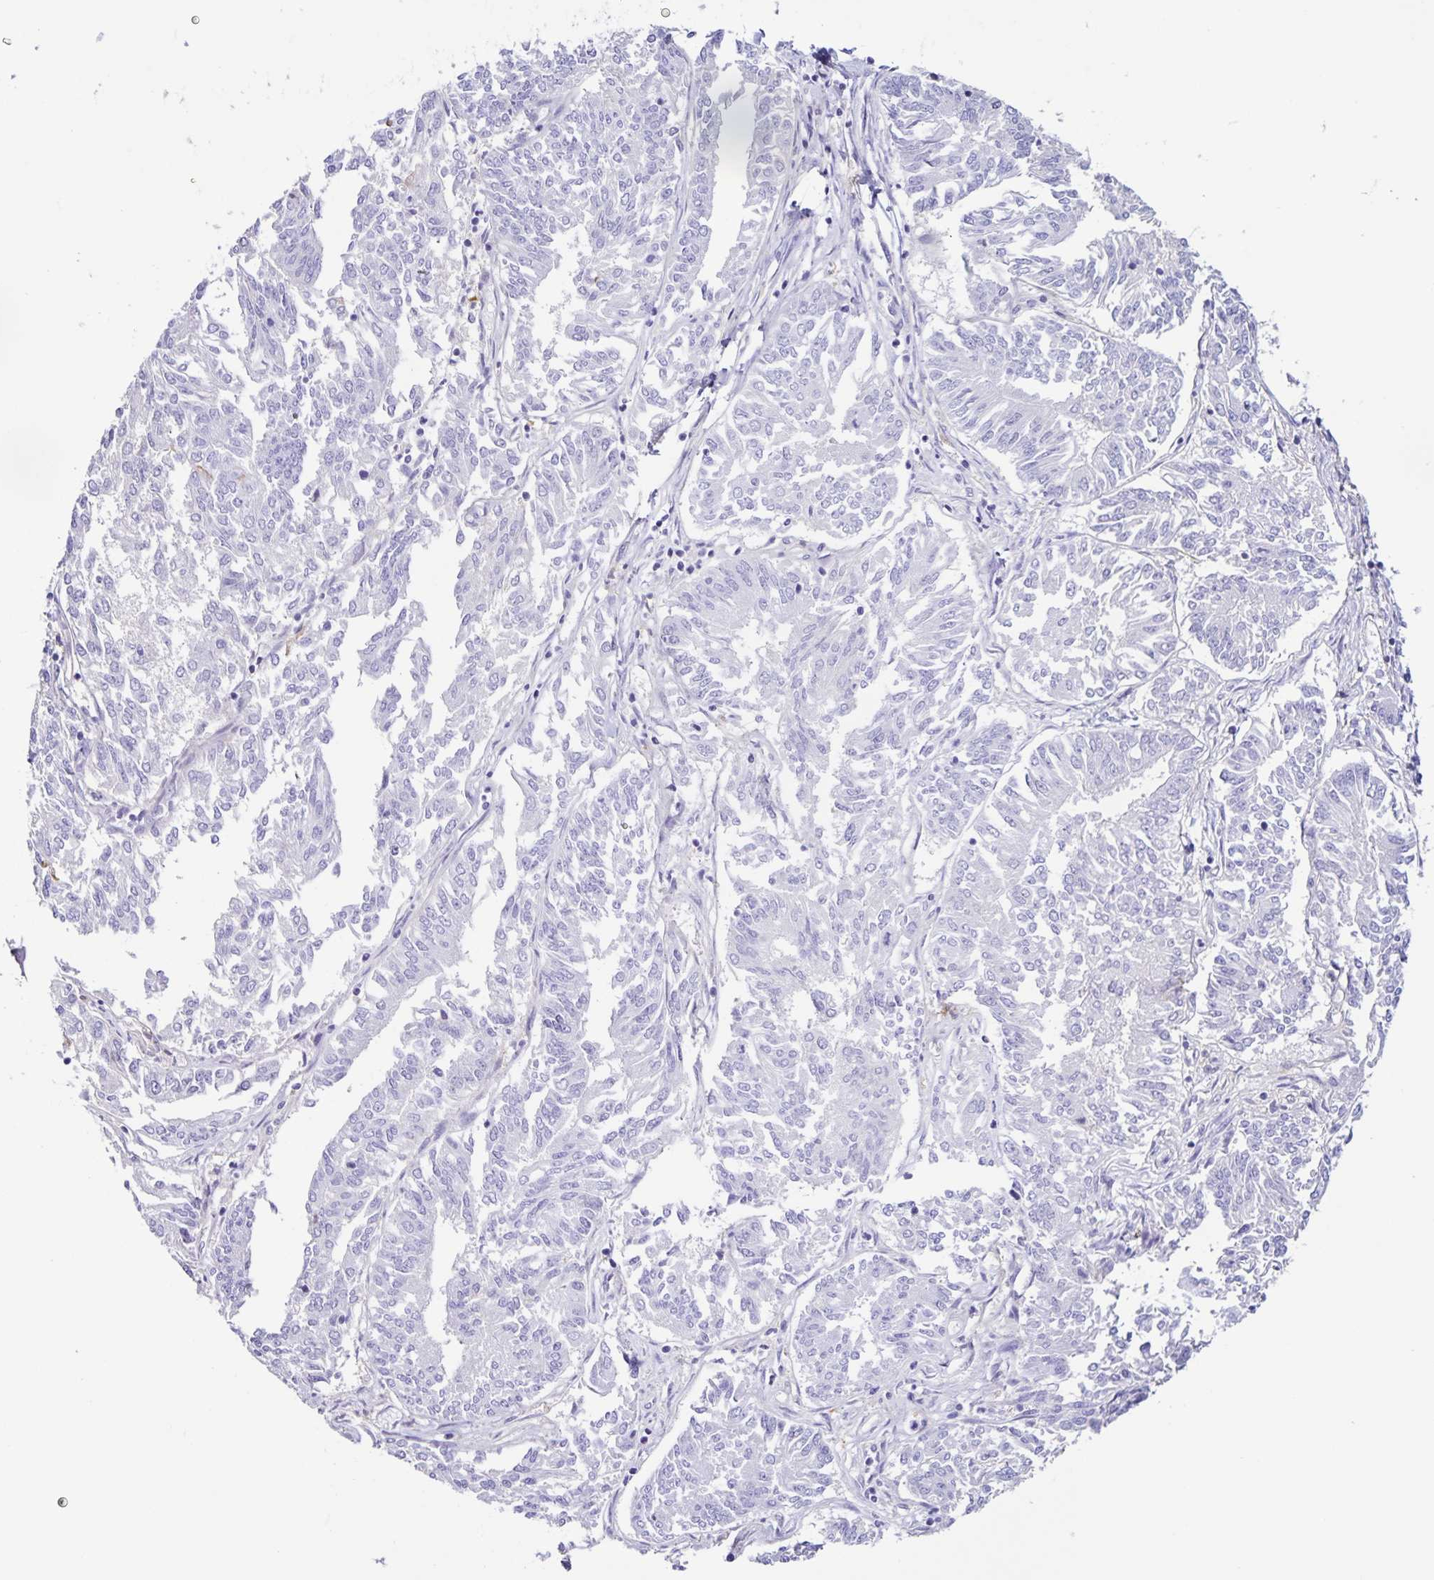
{"staining": {"intensity": "negative", "quantity": "none", "location": "none"}, "tissue": "endometrial cancer", "cell_type": "Tumor cells", "image_type": "cancer", "snomed": [{"axis": "morphology", "description": "Adenocarcinoma, NOS"}, {"axis": "topography", "description": "Endometrium"}], "caption": "Human endometrial cancer (adenocarcinoma) stained for a protein using IHC demonstrates no positivity in tumor cells.", "gene": "BOLL", "patient": {"sex": "female", "age": 58}}